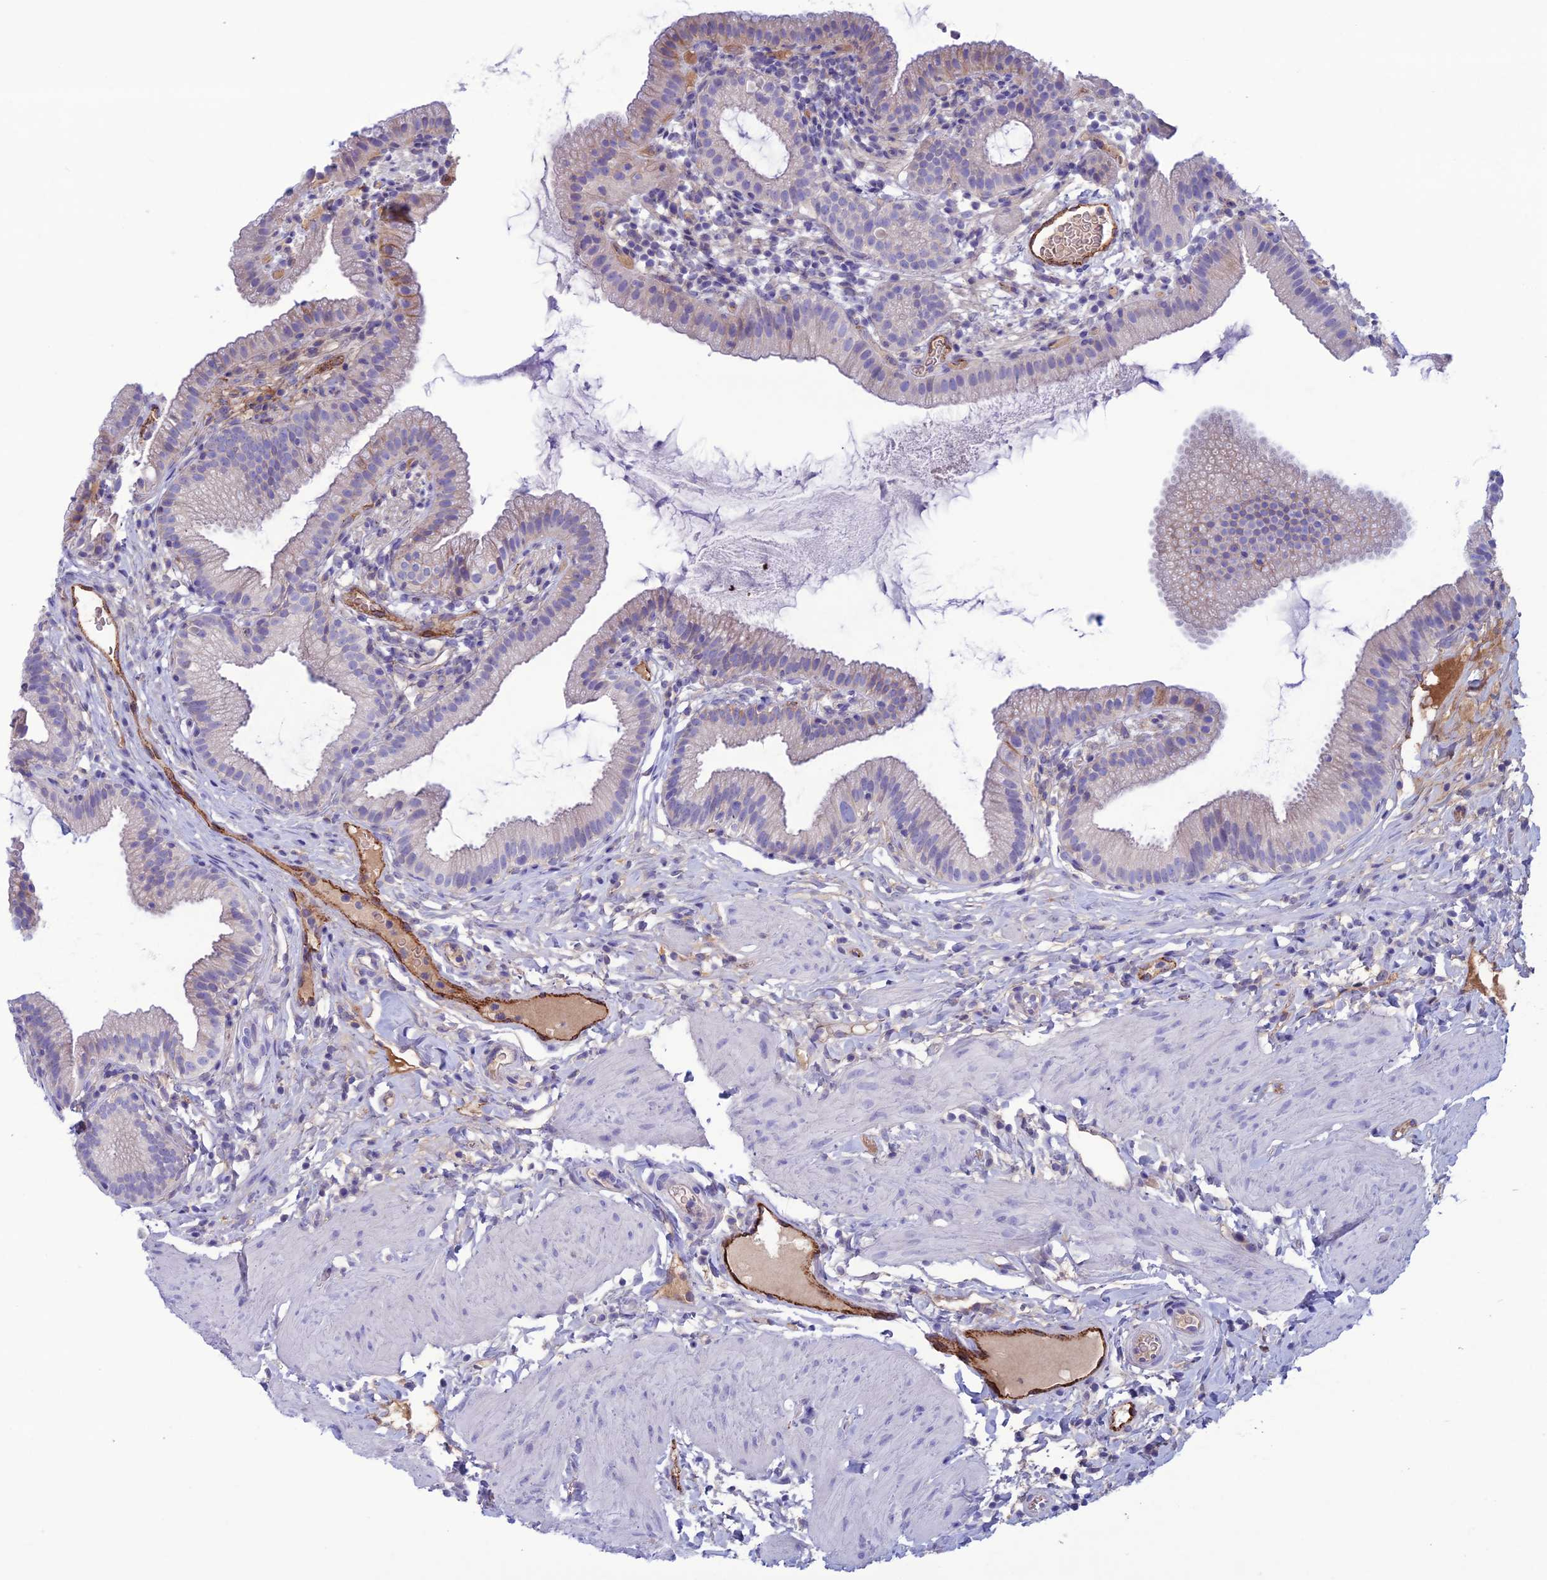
{"staining": {"intensity": "negative", "quantity": "none", "location": "none"}, "tissue": "gallbladder", "cell_type": "Glandular cells", "image_type": "normal", "snomed": [{"axis": "morphology", "description": "Normal tissue, NOS"}, {"axis": "topography", "description": "Gallbladder"}], "caption": "A photomicrograph of human gallbladder is negative for staining in glandular cells. Nuclei are stained in blue.", "gene": "CDC42EP5", "patient": {"sex": "female", "age": 46}}